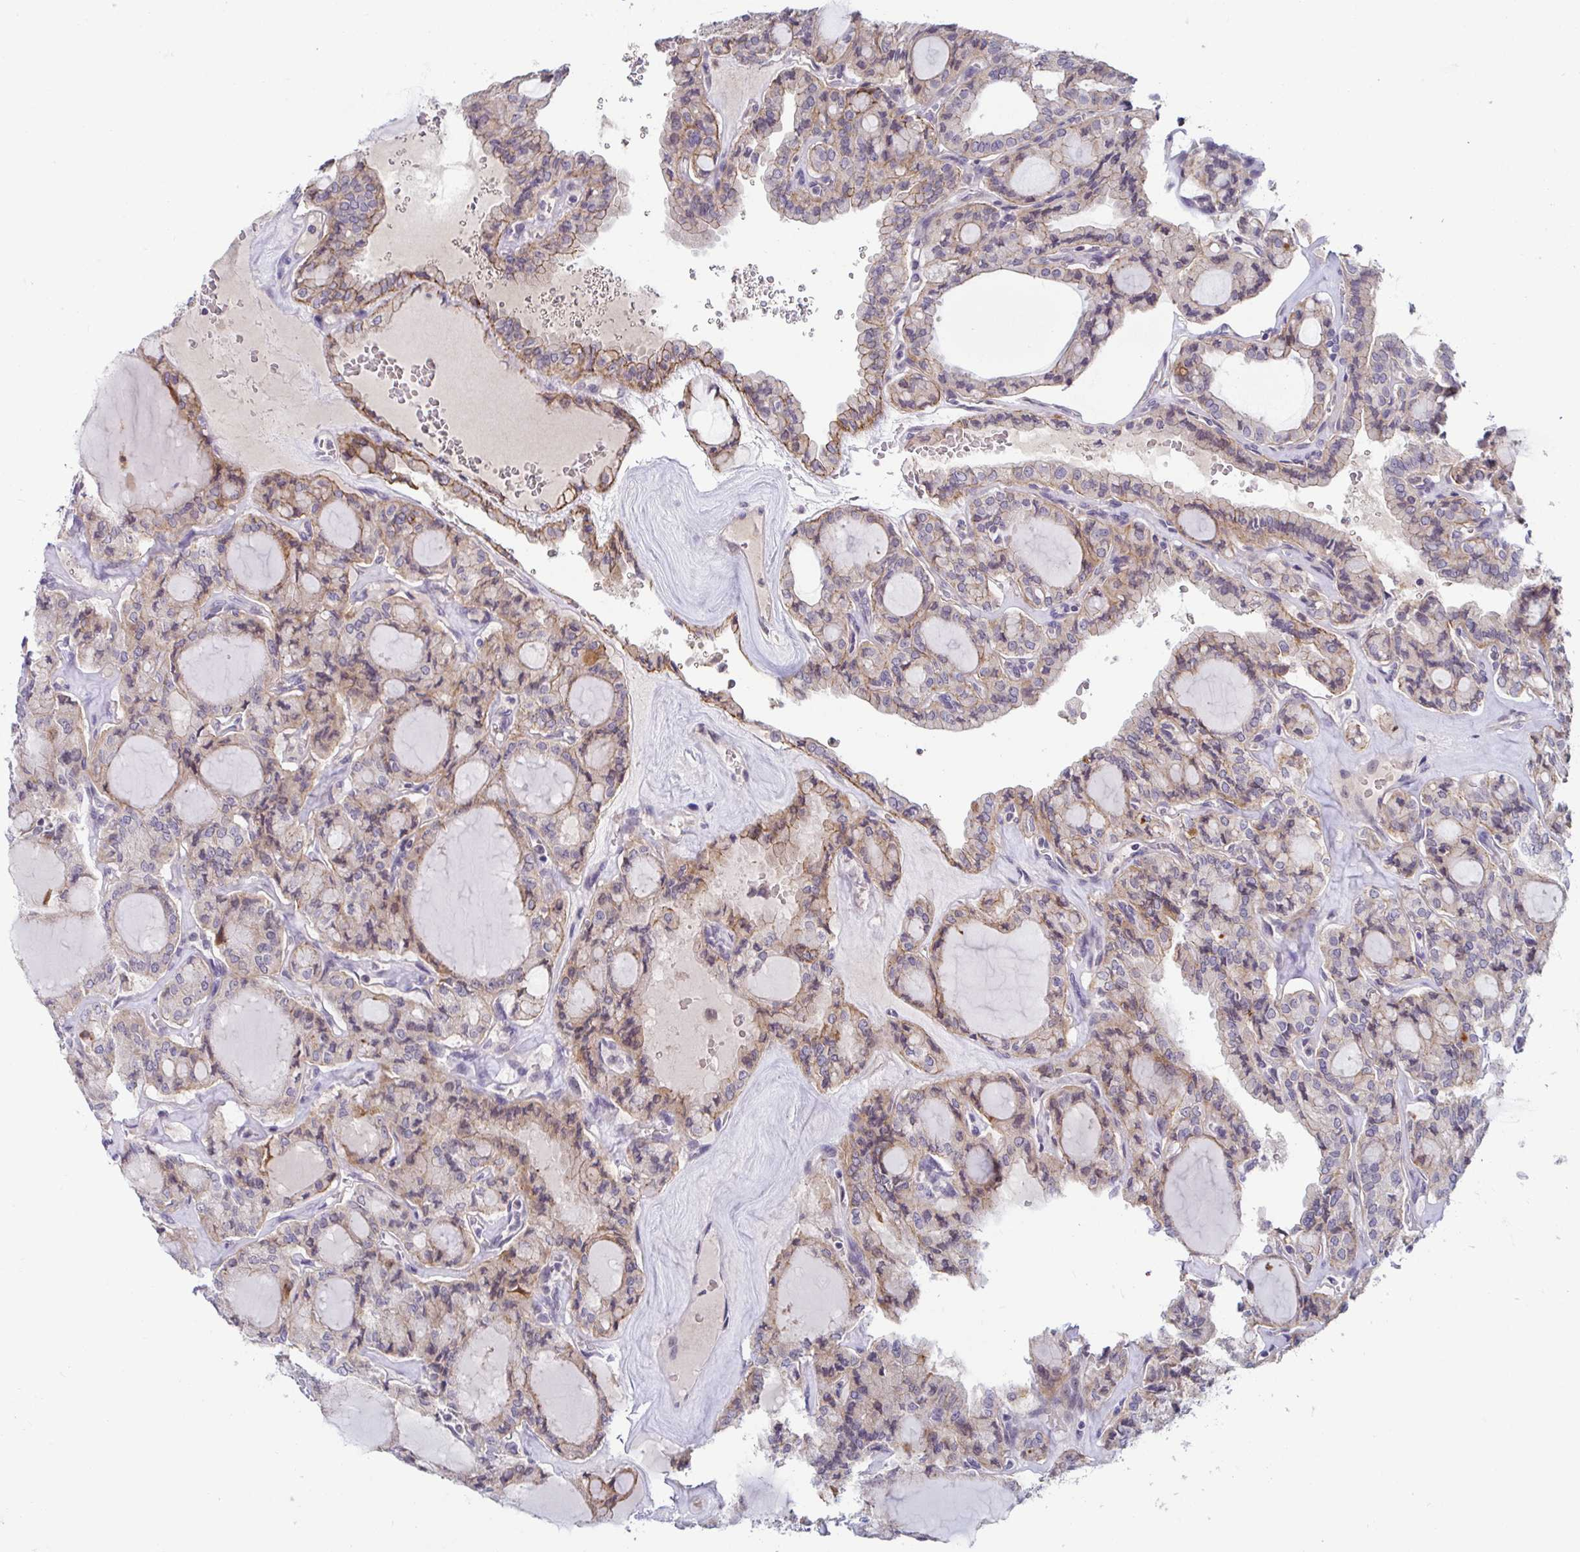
{"staining": {"intensity": "moderate", "quantity": "25%-75%", "location": "cytoplasmic/membranous"}, "tissue": "thyroid cancer", "cell_type": "Tumor cells", "image_type": "cancer", "snomed": [{"axis": "morphology", "description": "Papillary adenocarcinoma, NOS"}, {"axis": "topography", "description": "Thyroid gland"}], "caption": "This is a photomicrograph of IHC staining of thyroid papillary adenocarcinoma, which shows moderate positivity in the cytoplasmic/membranous of tumor cells.", "gene": "GSTM1", "patient": {"sex": "male", "age": 87}}